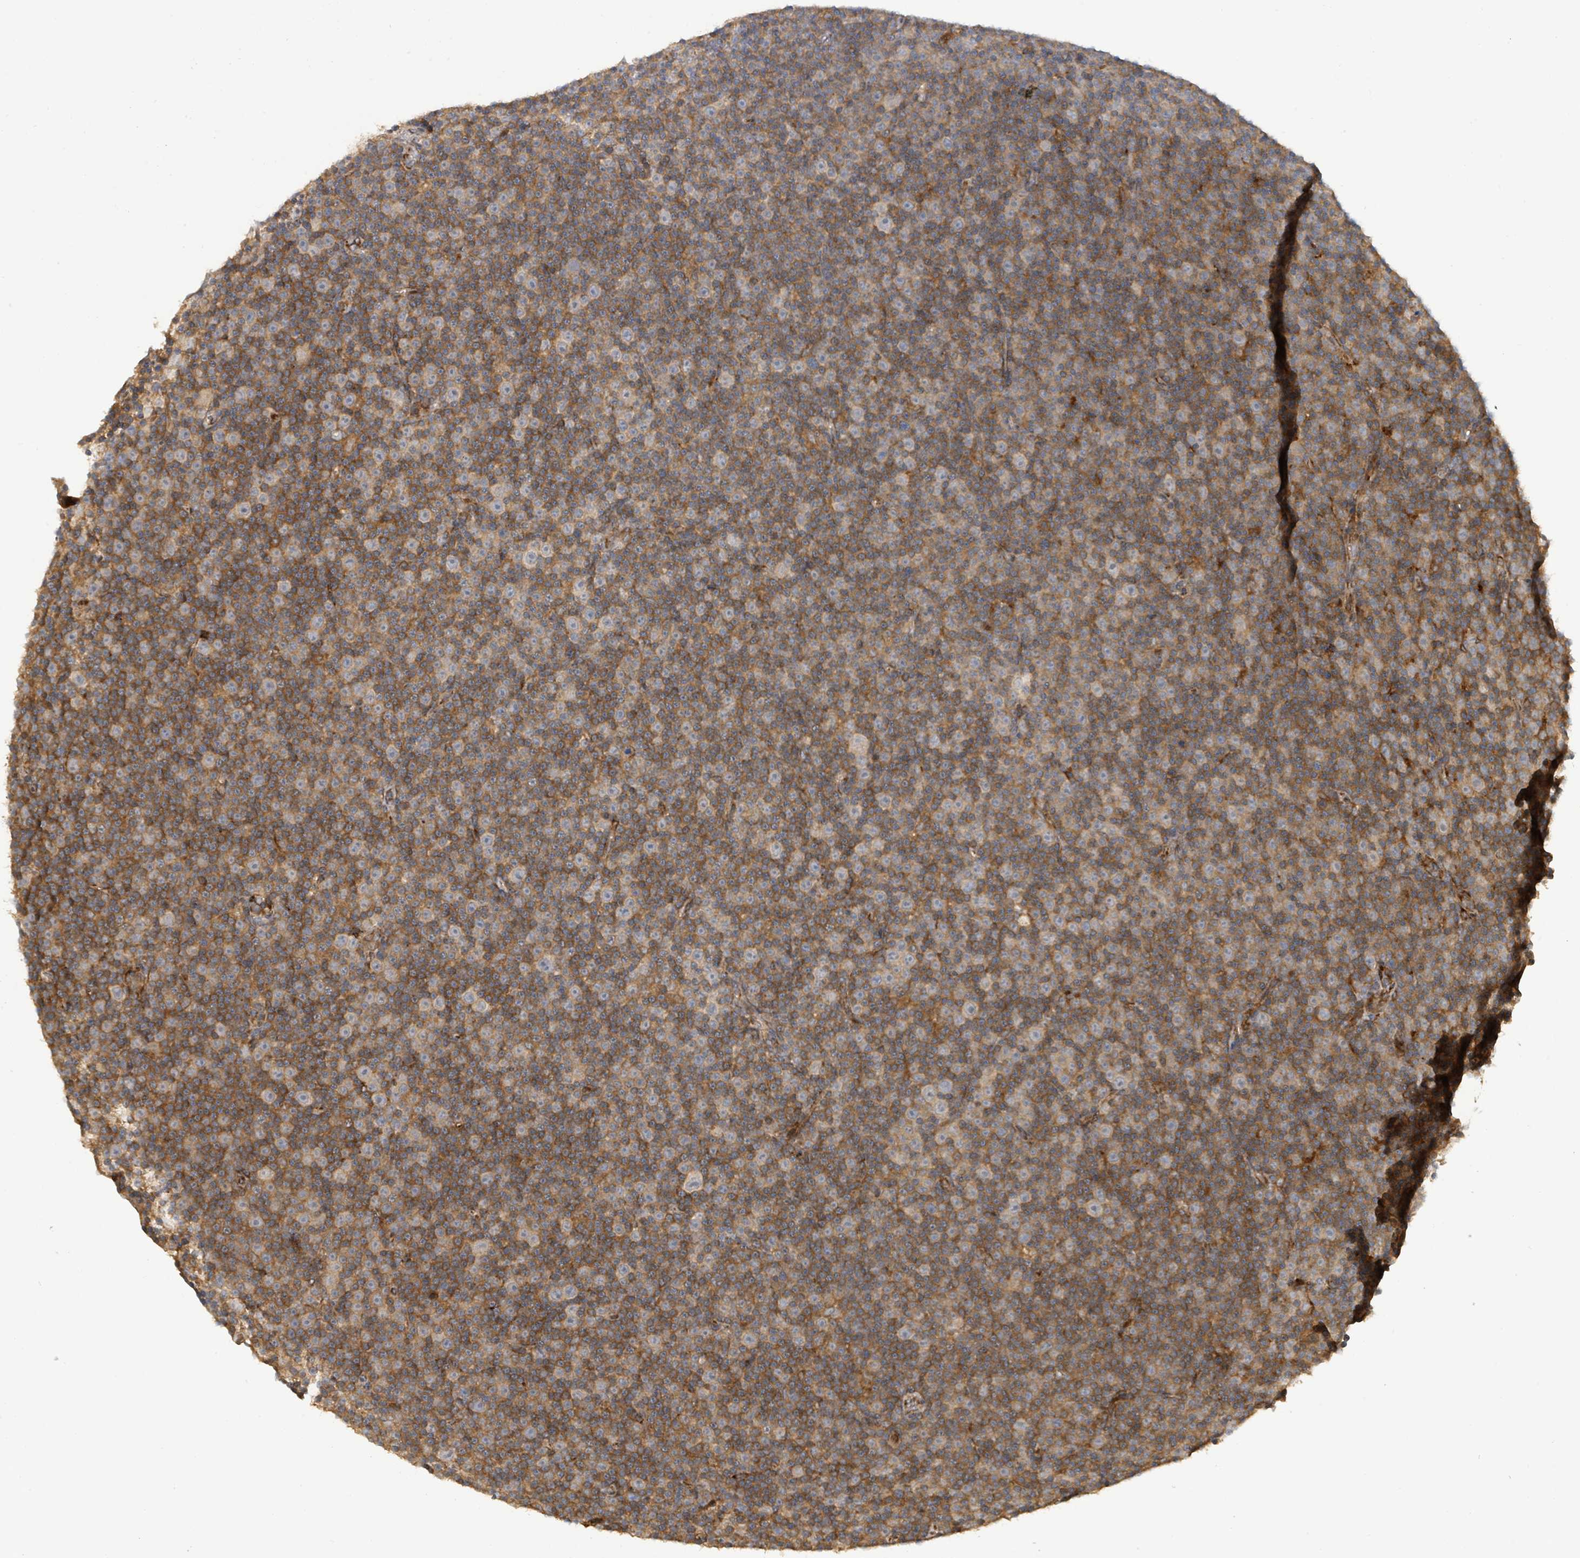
{"staining": {"intensity": "strong", "quantity": "25%-75%", "location": "cytoplasmic/membranous"}, "tissue": "lymphoma", "cell_type": "Tumor cells", "image_type": "cancer", "snomed": [{"axis": "morphology", "description": "Malignant lymphoma, non-Hodgkin's type, Low grade"}, {"axis": "topography", "description": "Lymph node"}], "caption": "Low-grade malignant lymphoma, non-Hodgkin's type stained with a protein marker exhibits strong staining in tumor cells.", "gene": "STARD4", "patient": {"sex": "female", "age": 67}}